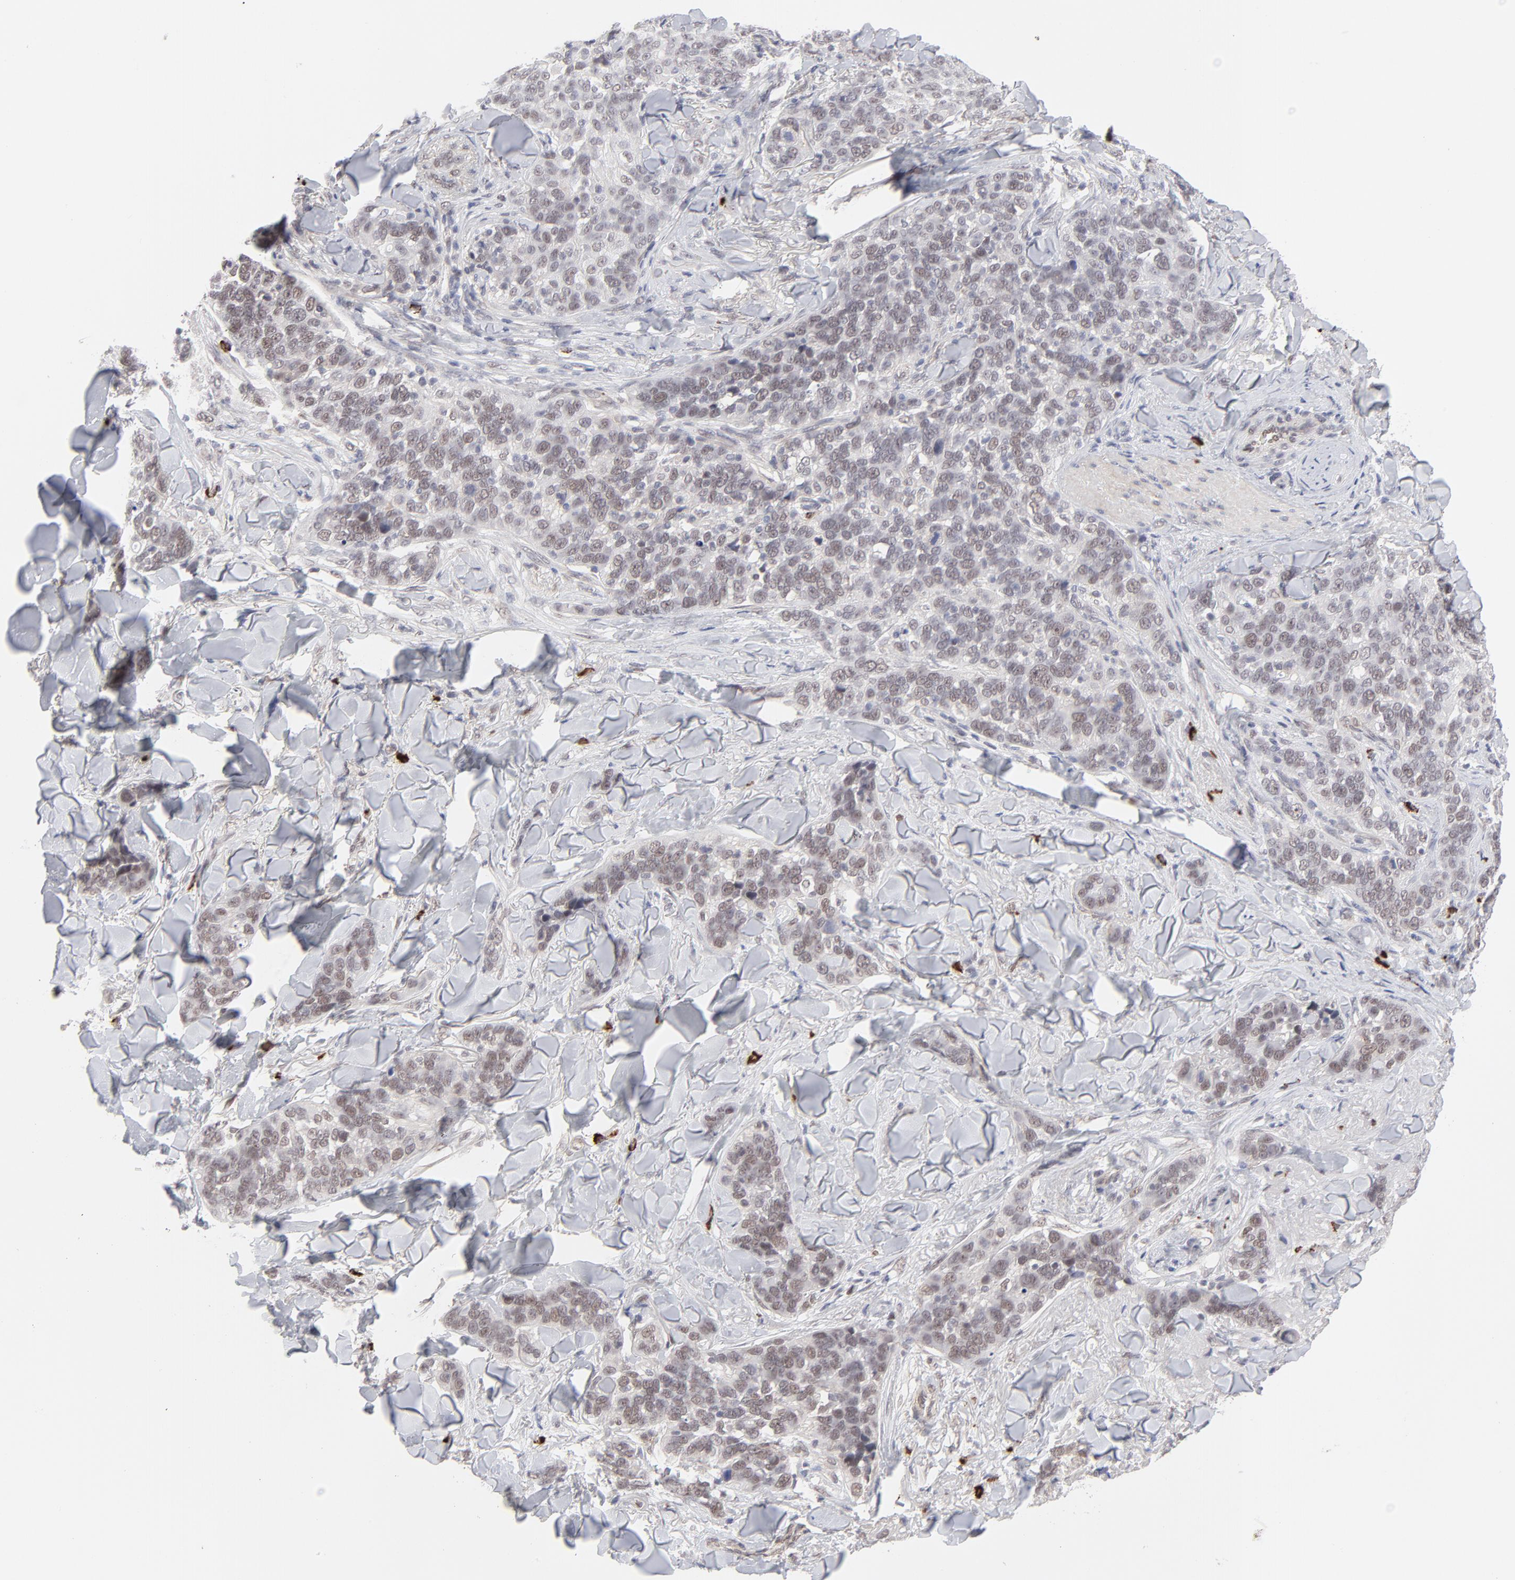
{"staining": {"intensity": "weak", "quantity": ">75%", "location": "cytoplasmic/membranous,nuclear"}, "tissue": "skin cancer", "cell_type": "Tumor cells", "image_type": "cancer", "snomed": [{"axis": "morphology", "description": "Normal tissue, NOS"}, {"axis": "morphology", "description": "Squamous cell carcinoma, NOS"}, {"axis": "topography", "description": "Skin"}], "caption": "High-power microscopy captured an immunohistochemistry (IHC) histopathology image of skin cancer (squamous cell carcinoma), revealing weak cytoplasmic/membranous and nuclear expression in approximately >75% of tumor cells.", "gene": "NBN", "patient": {"sex": "female", "age": 83}}